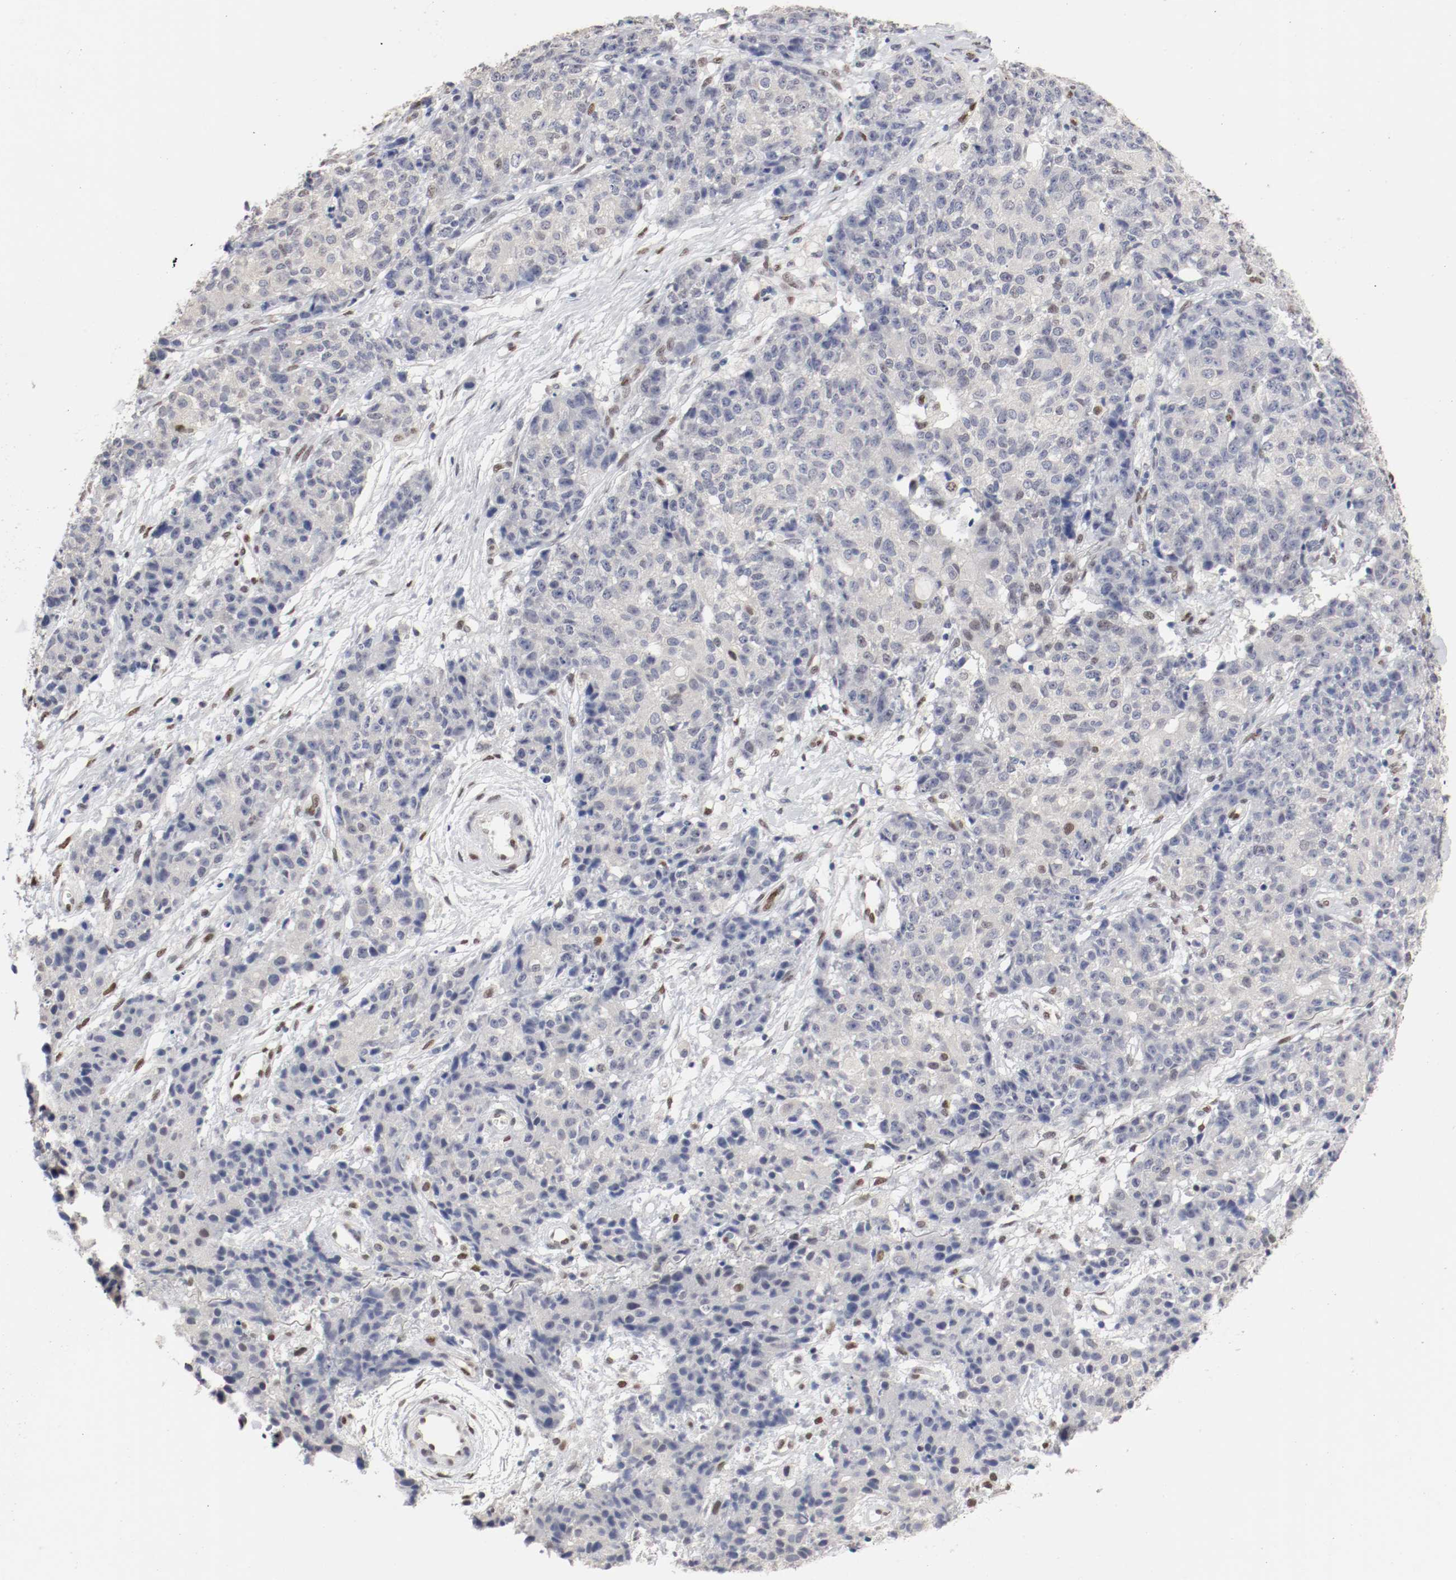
{"staining": {"intensity": "moderate", "quantity": "<25%", "location": "nuclear"}, "tissue": "ovarian cancer", "cell_type": "Tumor cells", "image_type": "cancer", "snomed": [{"axis": "morphology", "description": "Carcinoma, endometroid"}, {"axis": "topography", "description": "Ovary"}], "caption": "Immunohistochemical staining of human endometroid carcinoma (ovarian) exhibits moderate nuclear protein positivity in about <25% of tumor cells.", "gene": "FOSL2", "patient": {"sex": "female", "age": 42}}